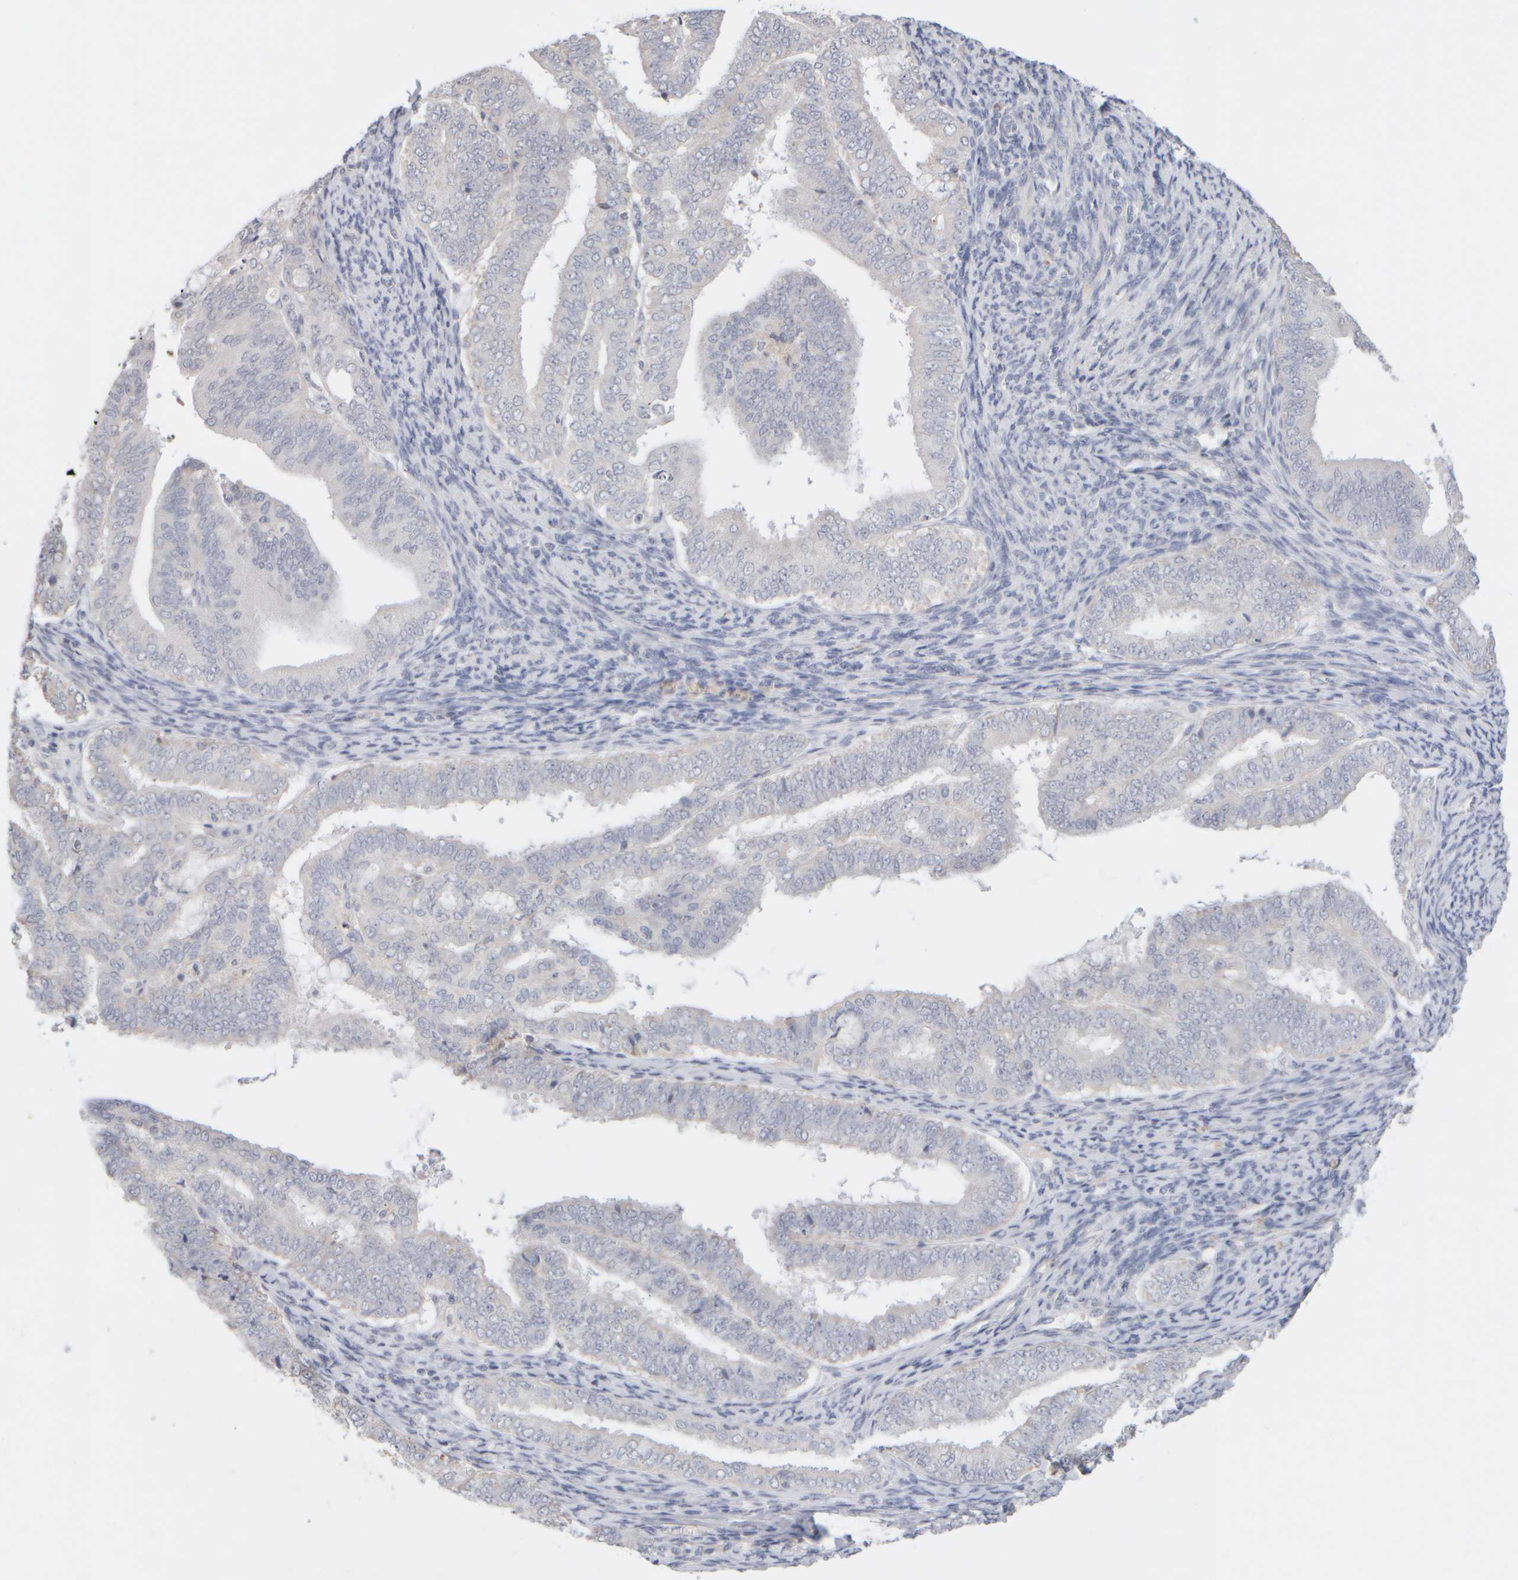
{"staining": {"intensity": "negative", "quantity": "none", "location": "none"}, "tissue": "endometrial cancer", "cell_type": "Tumor cells", "image_type": "cancer", "snomed": [{"axis": "morphology", "description": "Adenocarcinoma, NOS"}, {"axis": "topography", "description": "Endometrium"}], "caption": "Immunohistochemistry micrograph of human endometrial cancer (adenocarcinoma) stained for a protein (brown), which displays no positivity in tumor cells.", "gene": "ZNF112", "patient": {"sex": "female", "age": 63}}